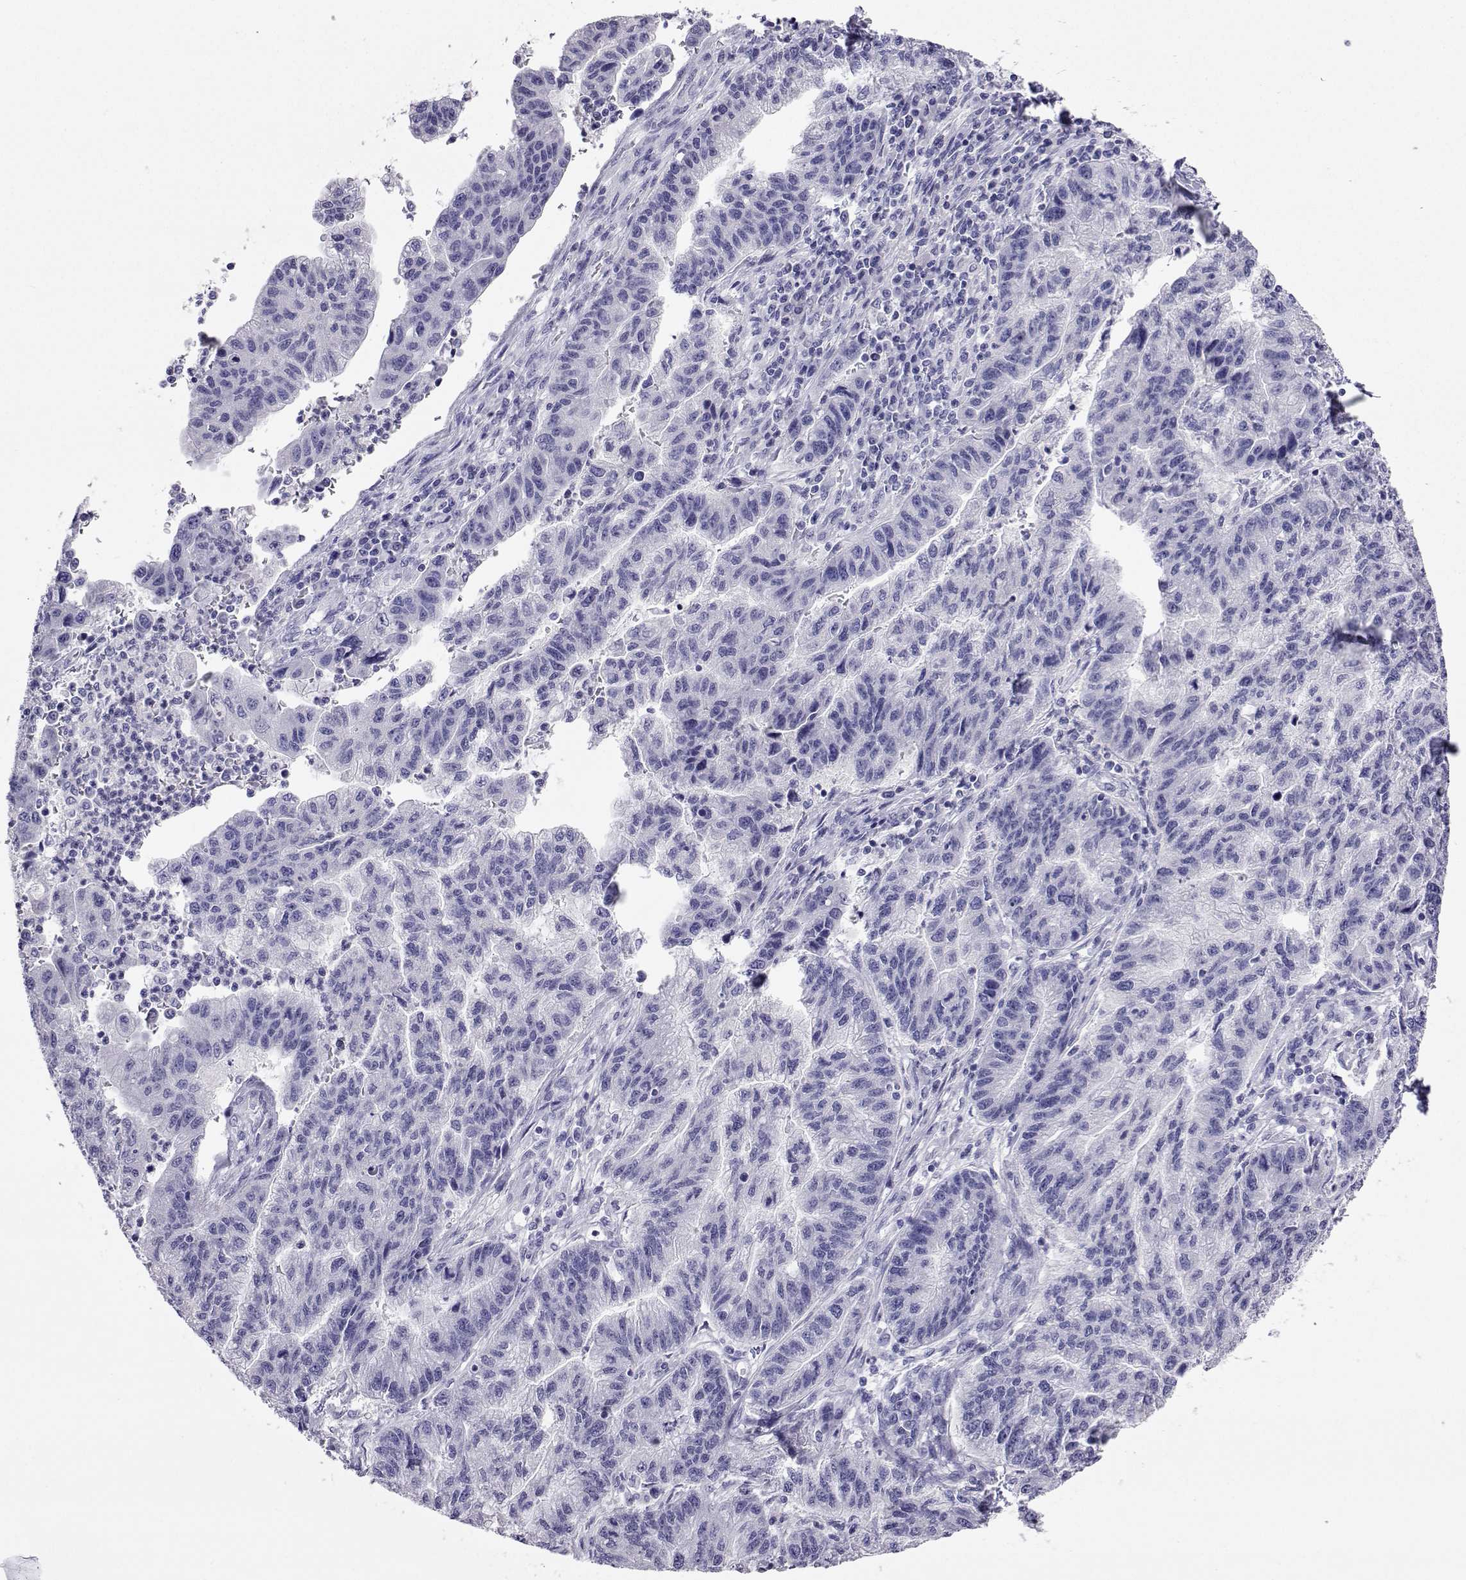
{"staining": {"intensity": "negative", "quantity": "none", "location": "none"}, "tissue": "stomach cancer", "cell_type": "Tumor cells", "image_type": "cancer", "snomed": [{"axis": "morphology", "description": "Adenocarcinoma, NOS"}, {"axis": "topography", "description": "Stomach"}], "caption": "Histopathology image shows no protein staining in tumor cells of stomach adenocarcinoma tissue. (Stains: DAB (3,3'-diaminobenzidine) IHC with hematoxylin counter stain, Microscopy: brightfield microscopy at high magnification).", "gene": "PLIN4", "patient": {"sex": "male", "age": 83}}